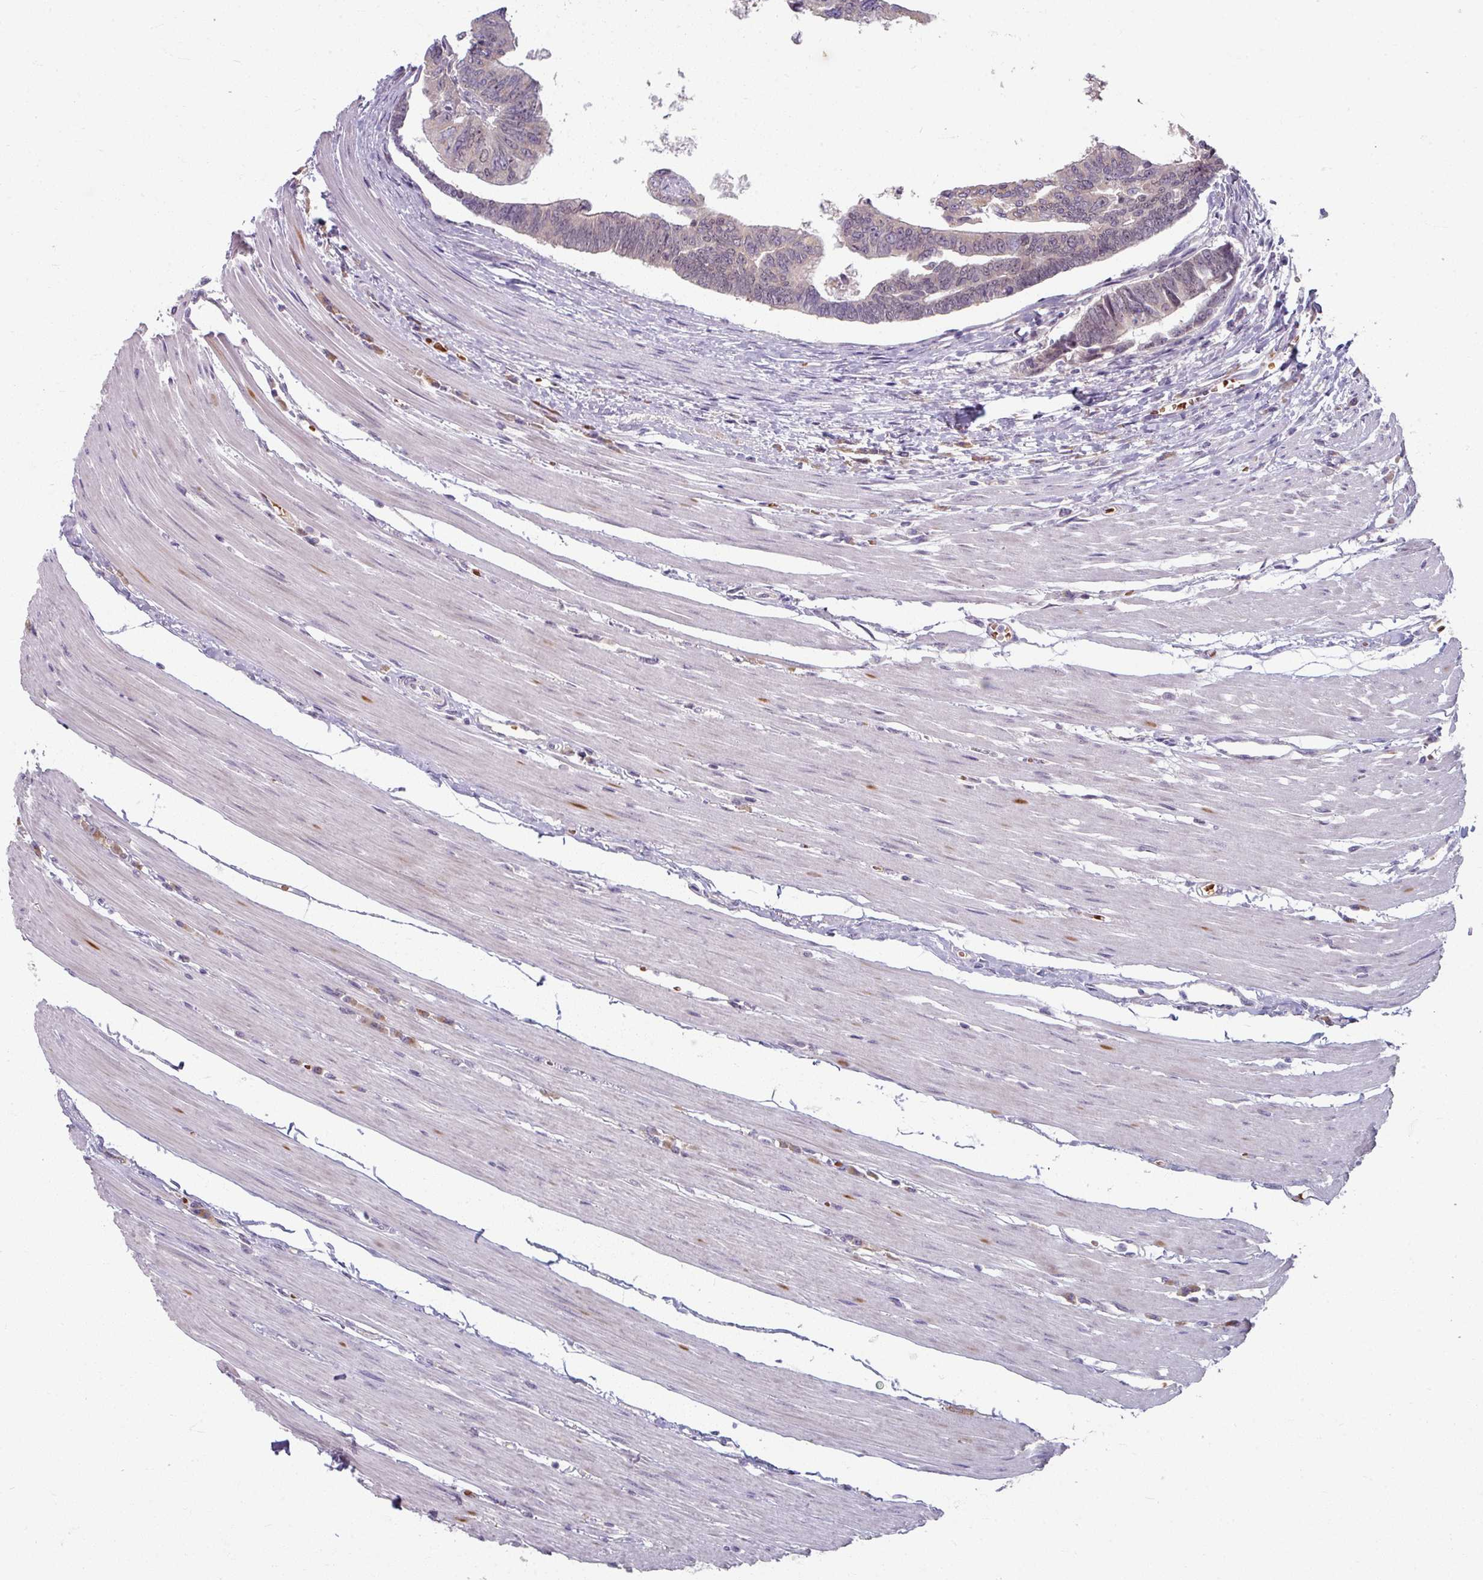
{"staining": {"intensity": "weak", "quantity": "<25%", "location": "nuclear"}, "tissue": "colorectal cancer", "cell_type": "Tumor cells", "image_type": "cancer", "snomed": [{"axis": "morphology", "description": "Adenocarcinoma, NOS"}, {"axis": "topography", "description": "Rectum"}], "caption": "IHC of colorectal cancer reveals no staining in tumor cells. (Immunohistochemistry (ihc), brightfield microscopy, high magnification).", "gene": "KMT5C", "patient": {"sex": "female", "age": 65}}